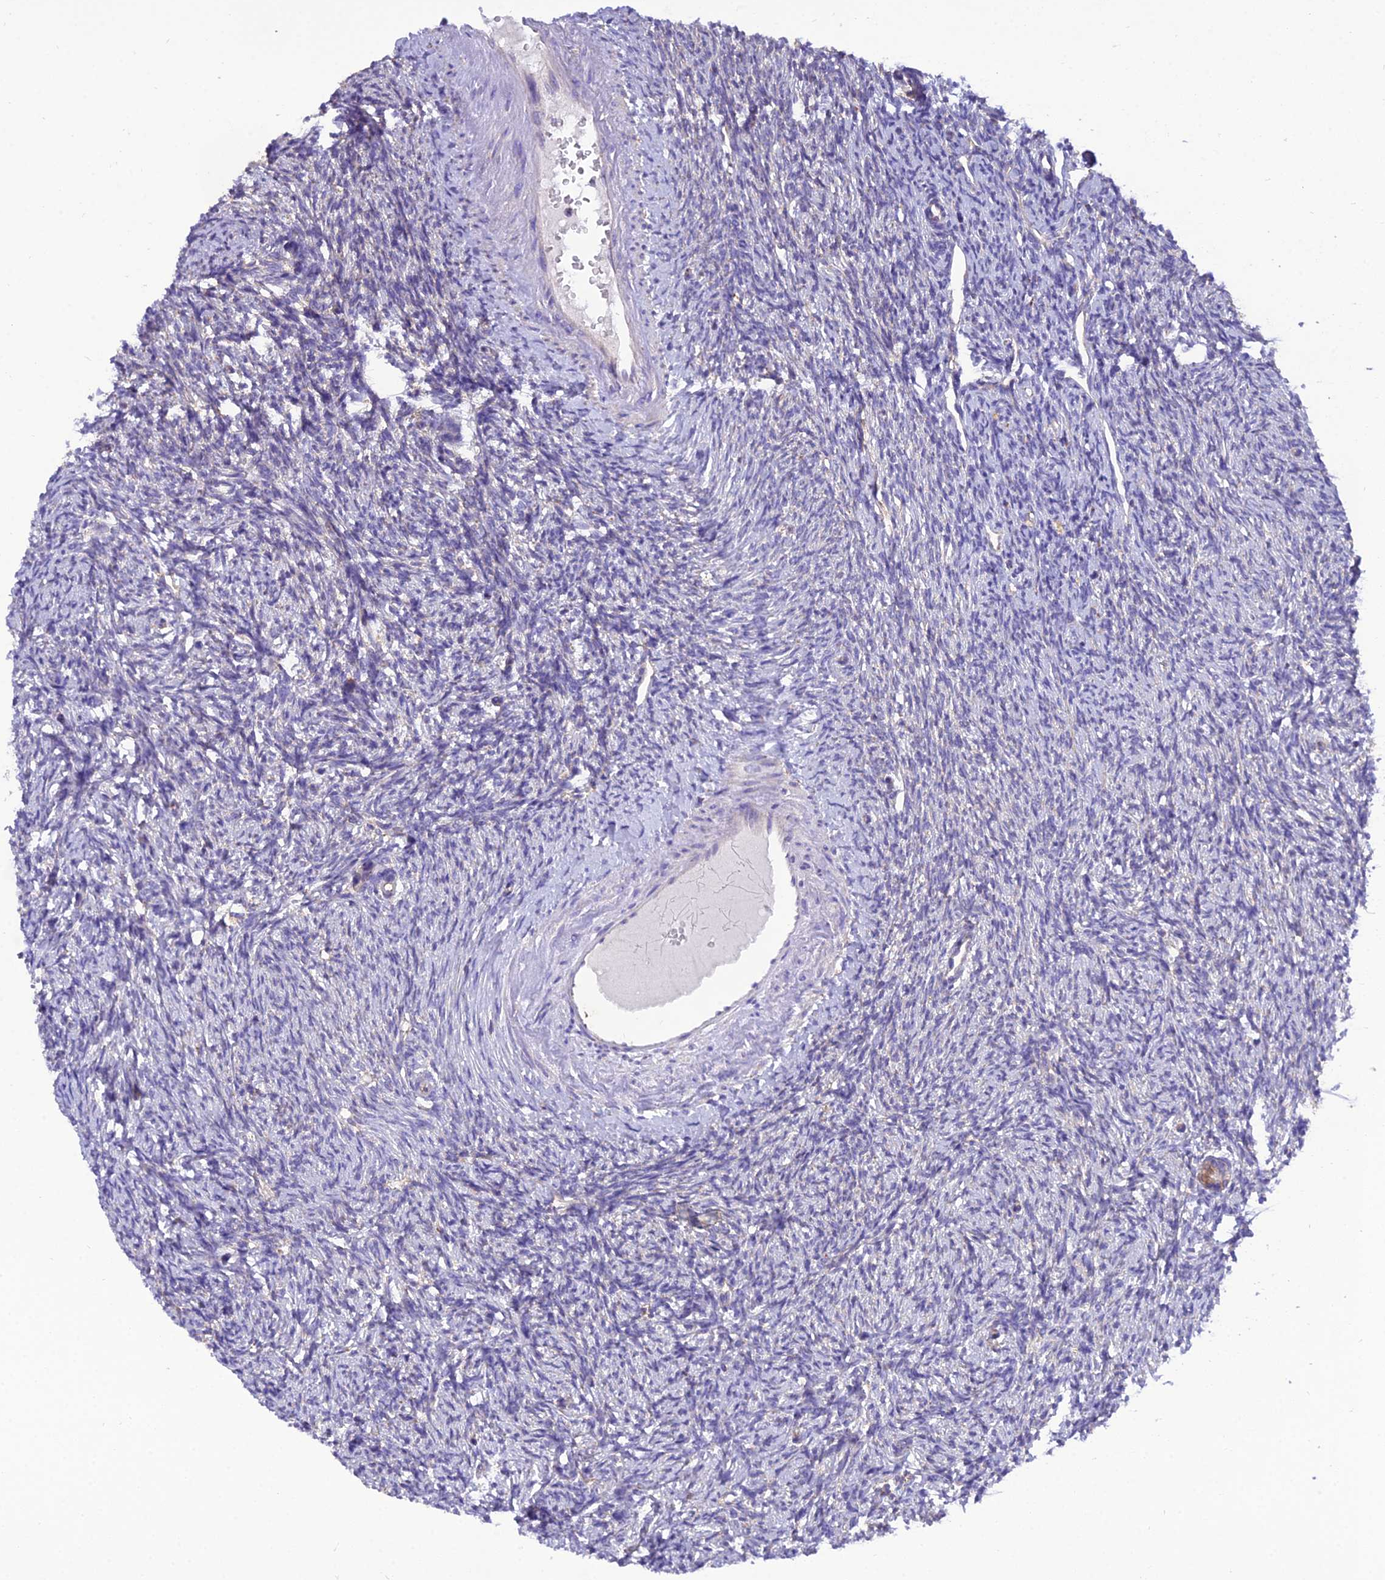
{"staining": {"intensity": "weak", "quantity": ">75%", "location": "cytoplasmic/membranous"}, "tissue": "ovary", "cell_type": "Follicle cells", "image_type": "normal", "snomed": [{"axis": "morphology", "description": "Normal tissue, NOS"}, {"axis": "morphology", "description": "Cyst, NOS"}, {"axis": "topography", "description": "Ovary"}], "caption": "High-magnification brightfield microscopy of benign ovary stained with DAB (brown) and counterstained with hematoxylin (blue). follicle cells exhibit weak cytoplasmic/membranous positivity is seen in about>75% of cells.", "gene": "GPD1", "patient": {"sex": "female", "age": 33}}